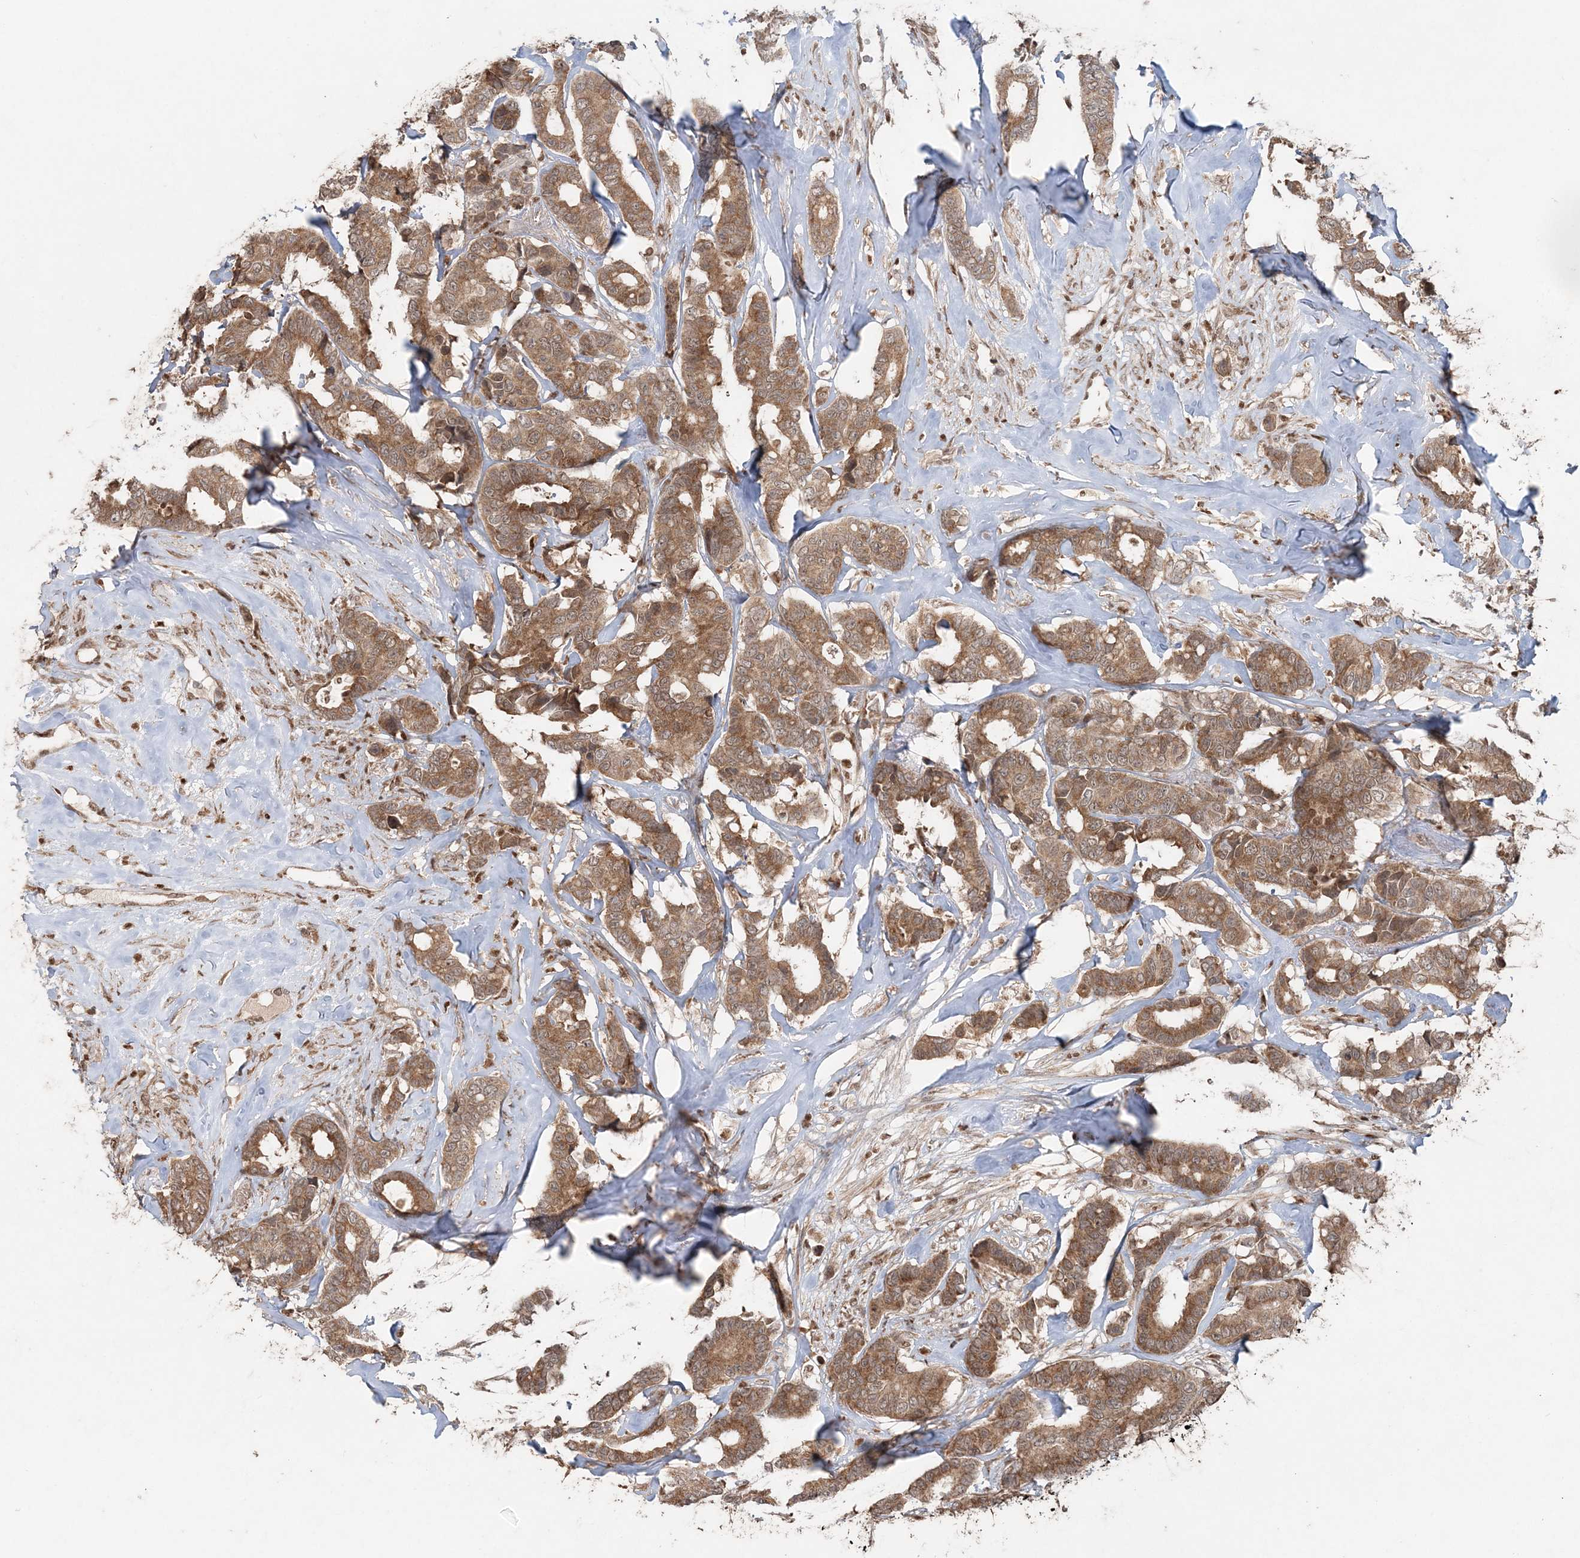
{"staining": {"intensity": "moderate", "quantity": ">75%", "location": "cytoplasmic/membranous"}, "tissue": "breast cancer", "cell_type": "Tumor cells", "image_type": "cancer", "snomed": [{"axis": "morphology", "description": "Duct carcinoma"}, {"axis": "topography", "description": "Breast"}], "caption": "Breast cancer (infiltrating ductal carcinoma) tissue demonstrates moderate cytoplasmic/membranous expression in about >75% of tumor cells", "gene": "SLU7", "patient": {"sex": "female", "age": 87}}